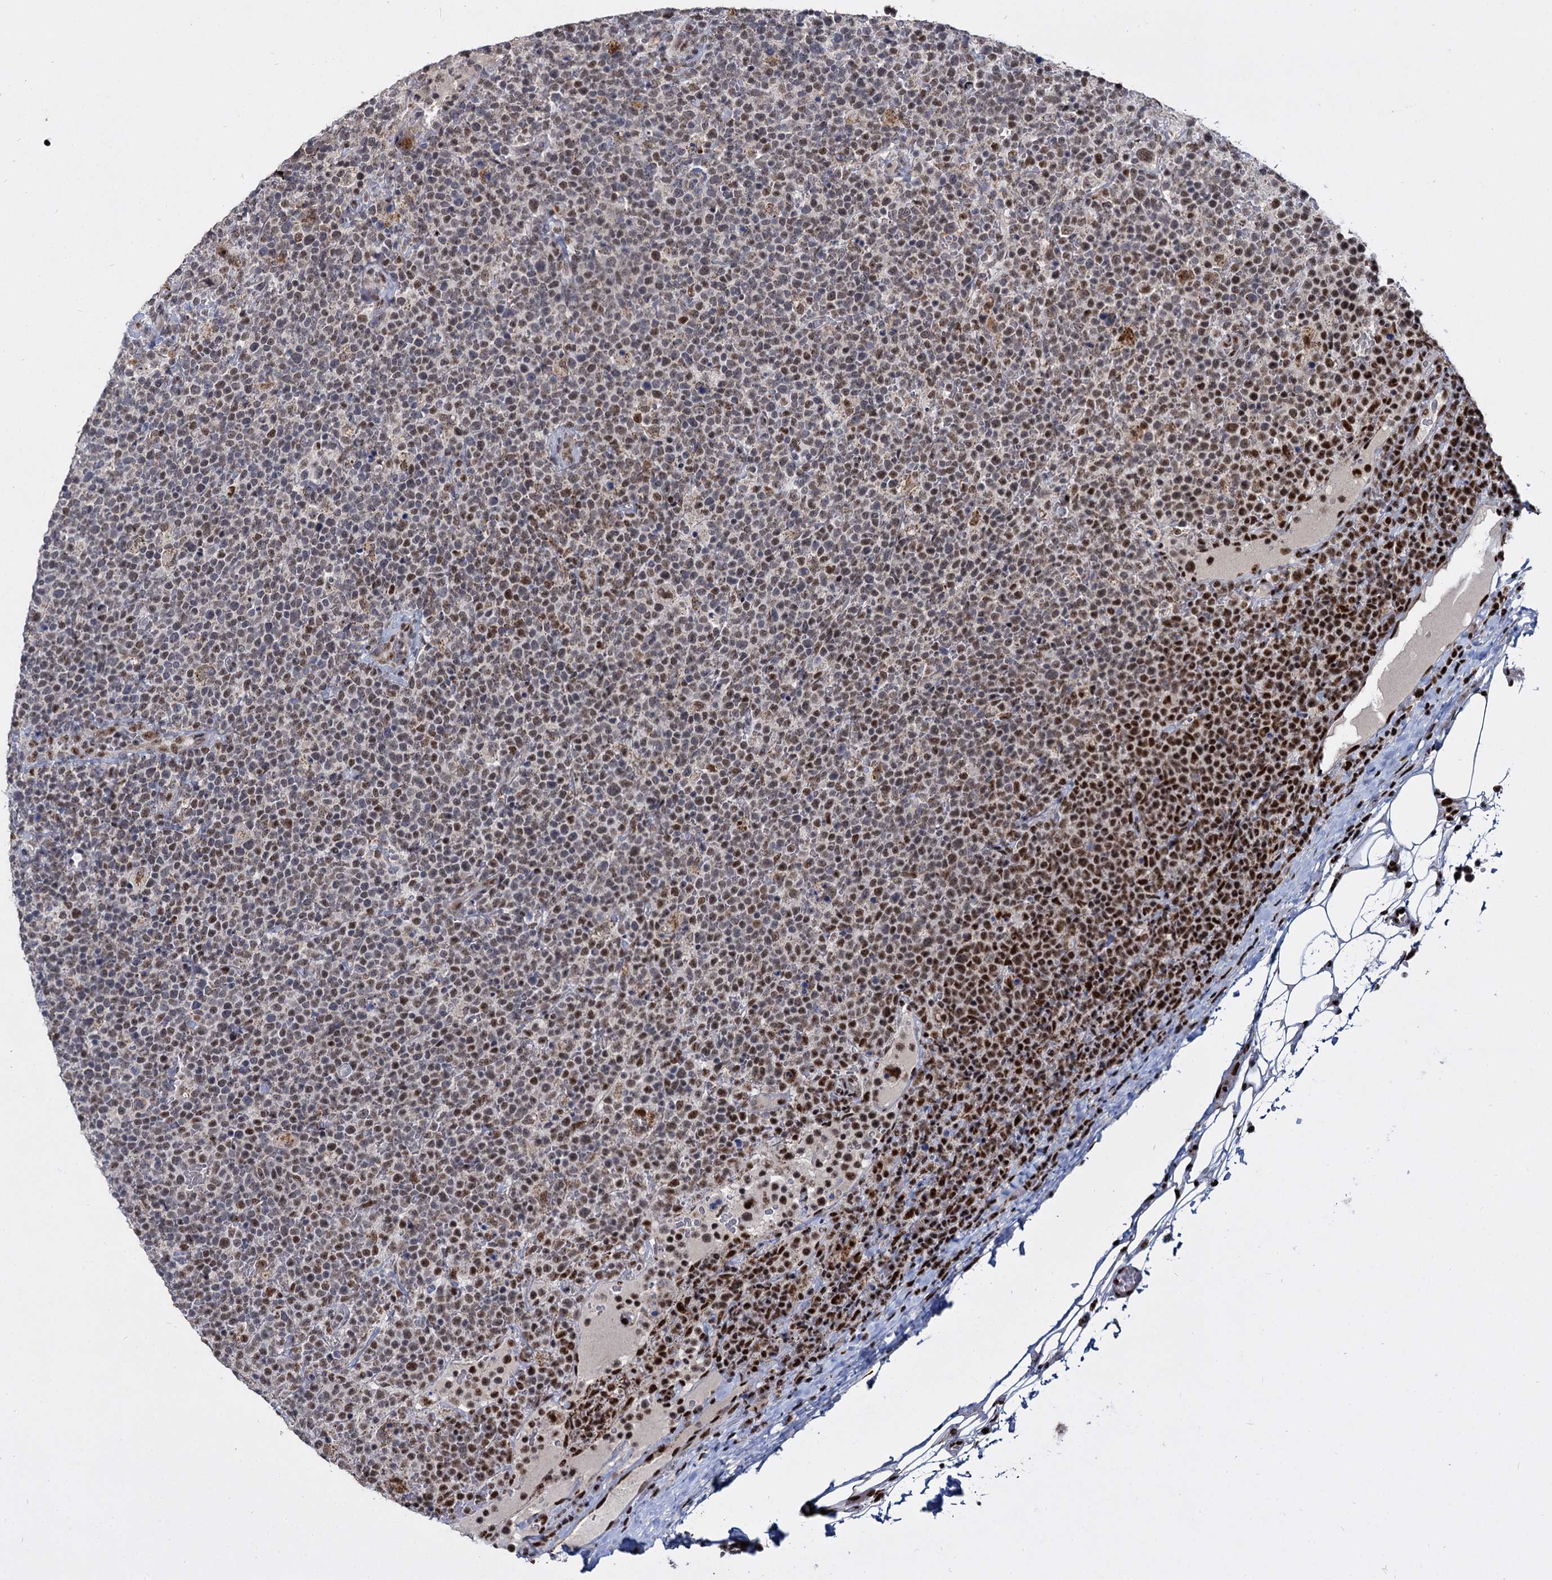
{"staining": {"intensity": "moderate", "quantity": "25%-75%", "location": "nuclear"}, "tissue": "lymphoma", "cell_type": "Tumor cells", "image_type": "cancer", "snomed": [{"axis": "morphology", "description": "Malignant lymphoma, non-Hodgkin's type, High grade"}, {"axis": "topography", "description": "Lymph node"}], "caption": "Immunohistochemistry (DAB) staining of human malignant lymphoma, non-Hodgkin's type (high-grade) reveals moderate nuclear protein staining in about 25%-75% of tumor cells. (Brightfield microscopy of DAB IHC at high magnification).", "gene": "RPUSD4", "patient": {"sex": "male", "age": 61}}